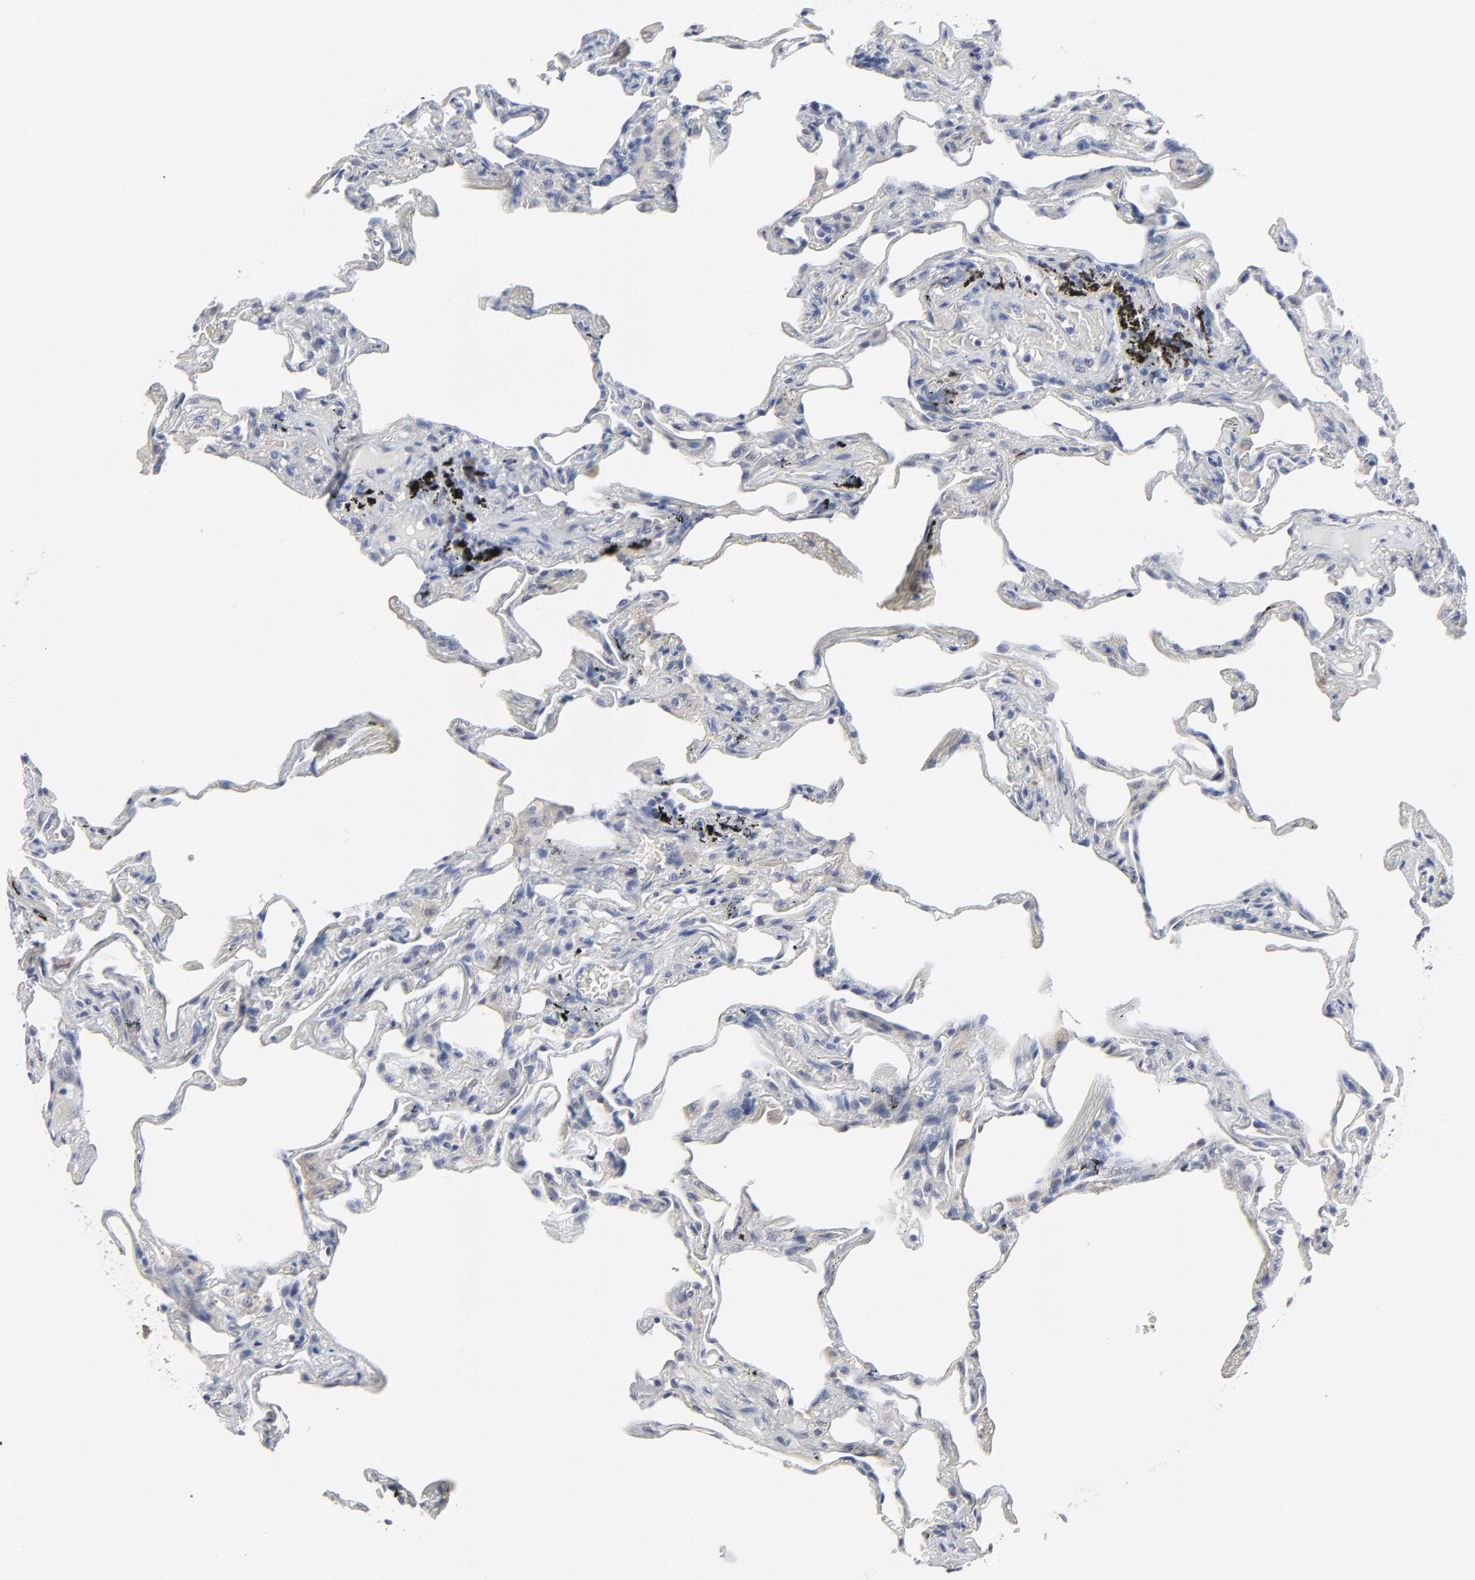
{"staining": {"intensity": "negative", "quantity": "none", "location": "none"}, "tissue": "lung", "cell_type": "Alveolar cells", "image_type": "normal", "snomed": [{"axis": "morphology", "description": "Normal tissue, NOS"}, {"axis": "morphology", "description": "Inflammation, NOS"}, {"axis": "topography", "description": "Lung"}], "caption": "Immunohistochemistry (IHC) micrograph of benign human lung stained for a protein (brown), which demonstrates no positivity in alveolar cells. The staining was performed using DAB to visualize the protein expression in brown, while the nuclei were stained in blue with hematoxylin (Magnification: 20x).", "gene": "DHRSX", "patient": {"sex": "male", "age": 69}}